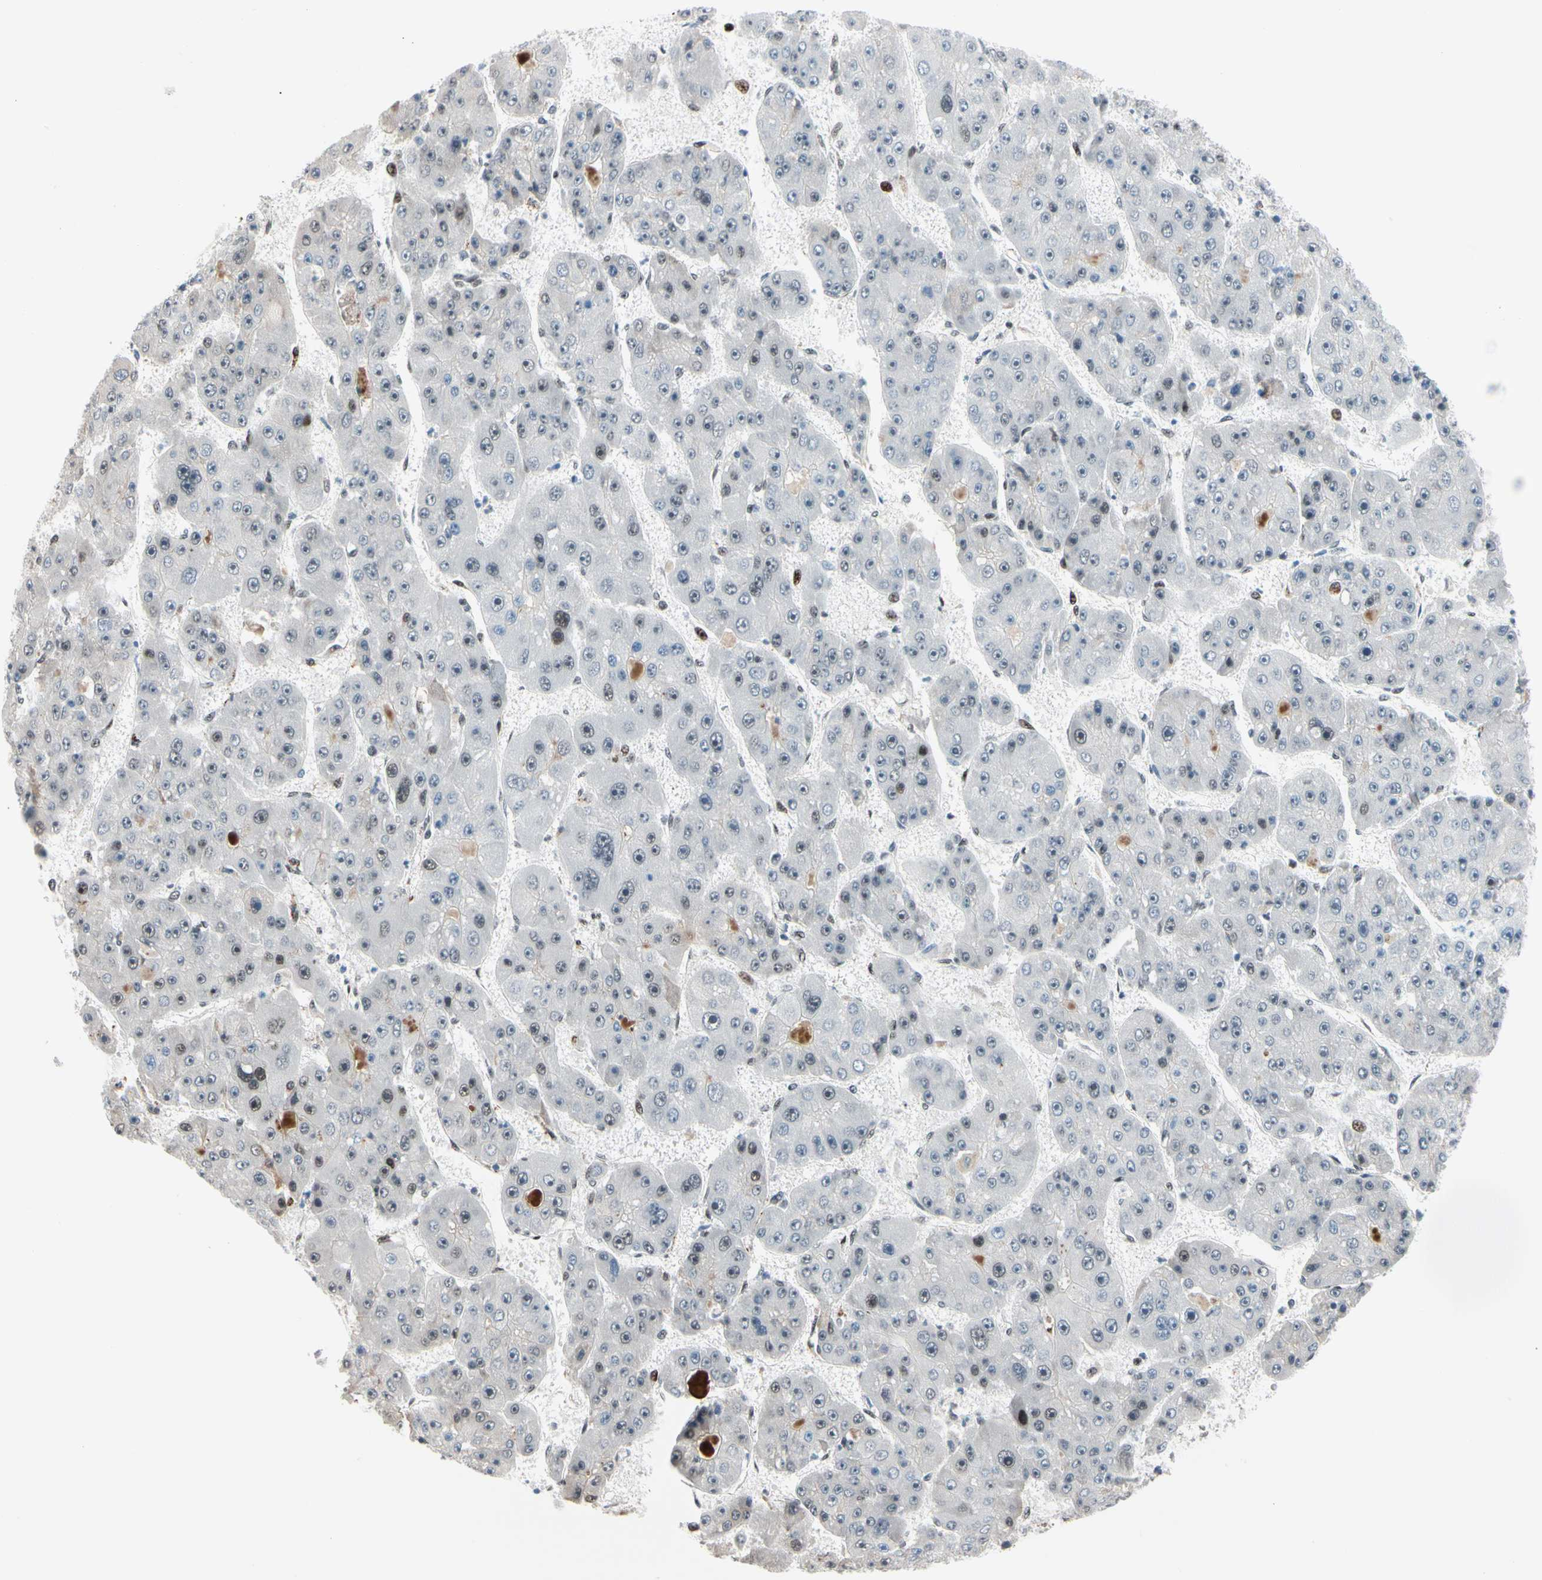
{"staining": {"intensity": "weak", "quantity": "25%-75%", "location": "nuclear"}, "tissue": "liver cancer", "cell_type": "Tumor cells", "image_type": "cancer", "snomed": [{"axis": "morphology", "description": "Carcinoma, Hepatocellular, NOS"}, {"axis": "topography", "description": "Liver"}], "caption": "Immunohistochemistry (IHC) histopathology image of neoplastic tissue: liver cancer (hepatocellular carcinoma) stained using immunohistochemistry (IHC) shows low levels of weak protein expression localized specifically in the nuclear of tumor cells, appearing as a nuclear brown color.", "gene": "FOXO3", "patient": {"sex": "female", "age": 61}}